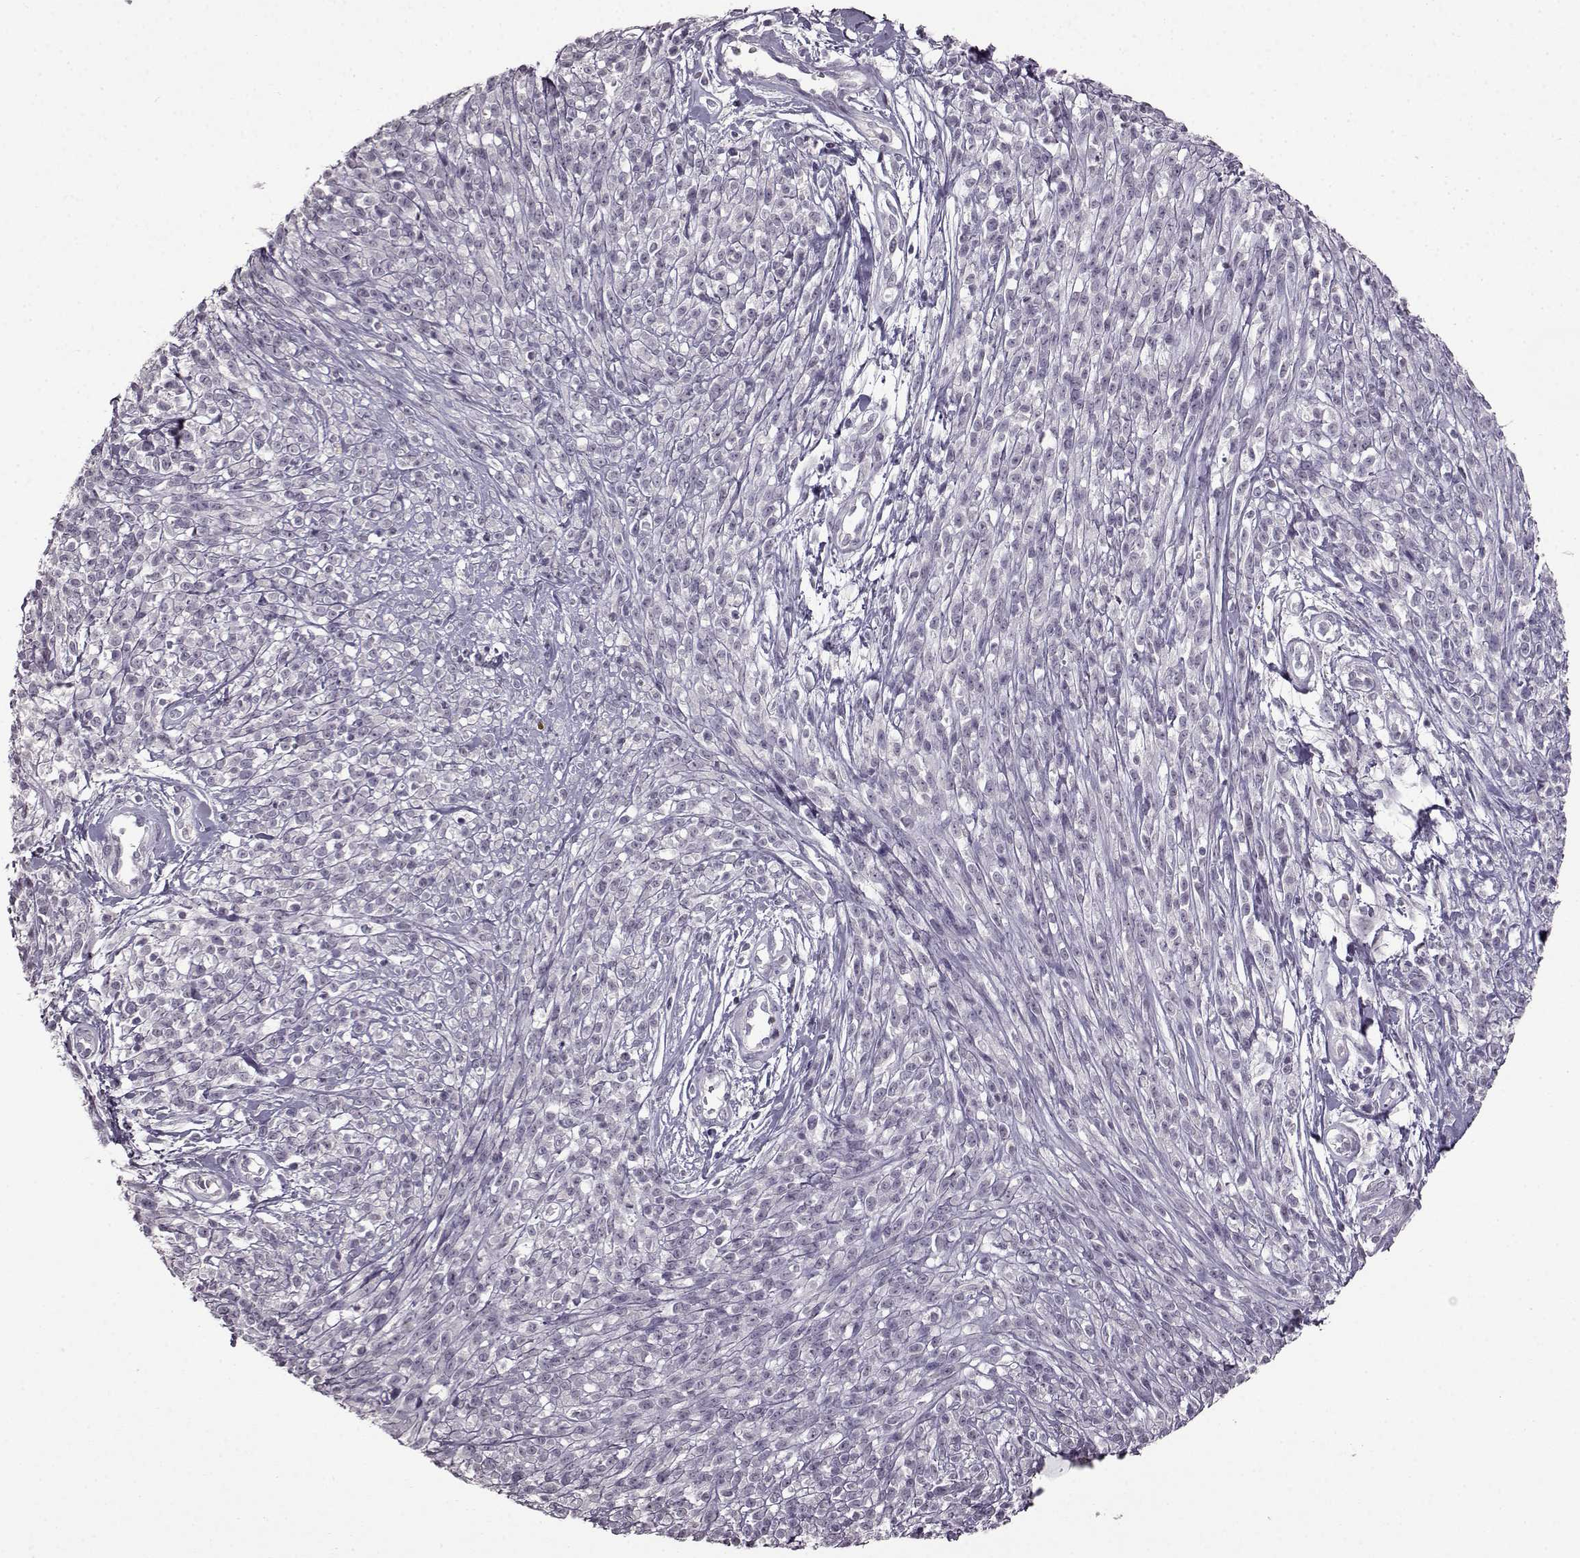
{"staining": {"intensity": "negative", "quantity": "none", "location": "none"}, "tissue": "melanoma", "cell_type": "Tumor cells", "image_type": "cancer", "snomed": [{"axis": "morphology", "description": "Malignant melanoma, NOS"}, {"axis": "topography", "description": "Skin"}, {"axis": "topography", "description": "Skin of trunk"}], "caption": "An image of malignant melanoma stained for a protein shows no brown staining in tumor cells.", "gene": "LHB", "patient": {"sex": "male", "age": 74}}